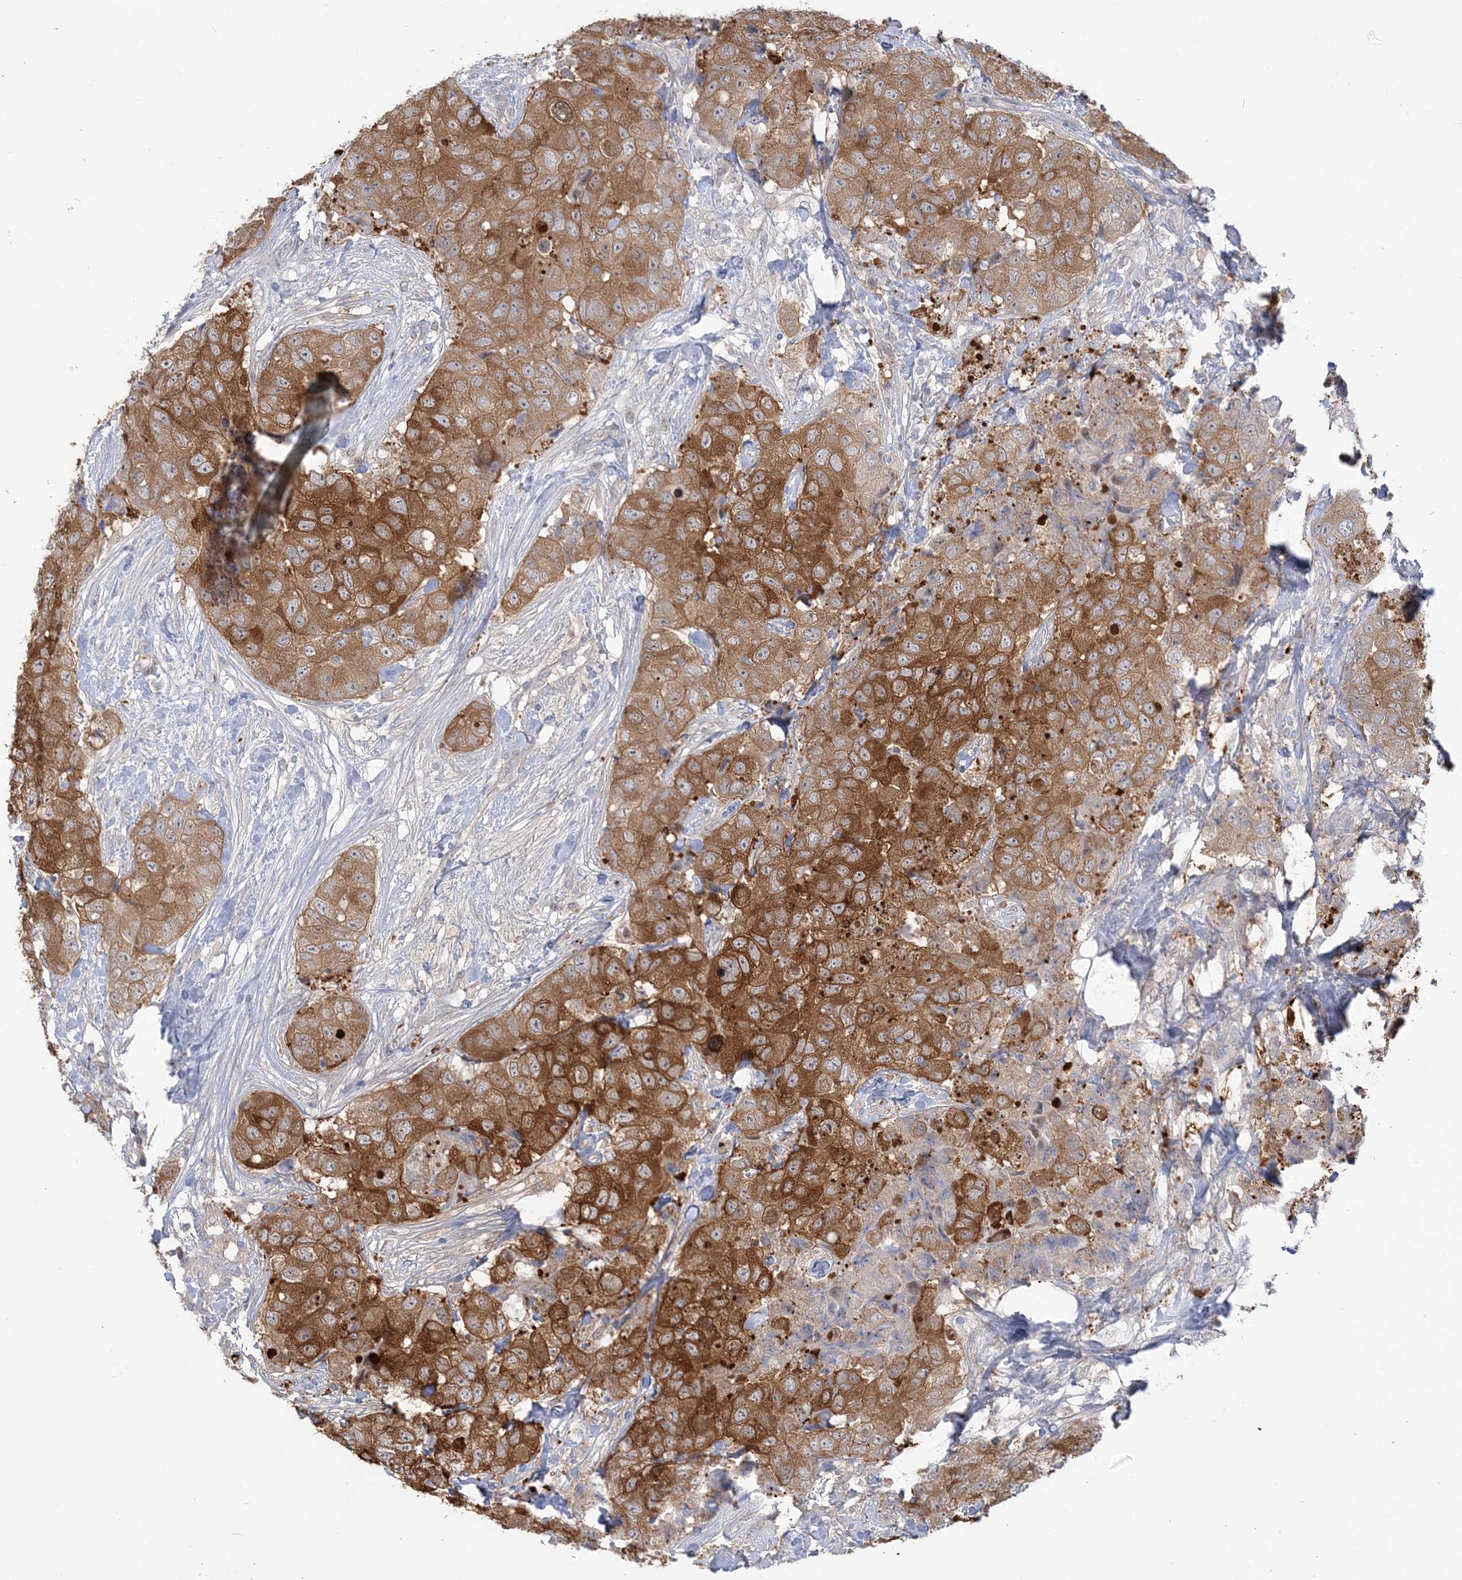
{"staining": {"intensity": "moderate", "quantity": ">75%", "location": "cytoplasmic/membranous"}, "tissue": "breast cancer", "cell_type": "Tumor cells", "image_type": "cancer", "snomed": [{"axis": "morphology", "description": "Duct carcinoma"}, {"axis": "topography", "description": "Breast"}], "caption": "Protein staining reveals moderate cytoplasmic/membranous positivity in about >75% of tumor cells in breast cancer (invasive ductal carcinoma).", "gene": "THADA", "patient": {"sex": "female", "age": 62}}